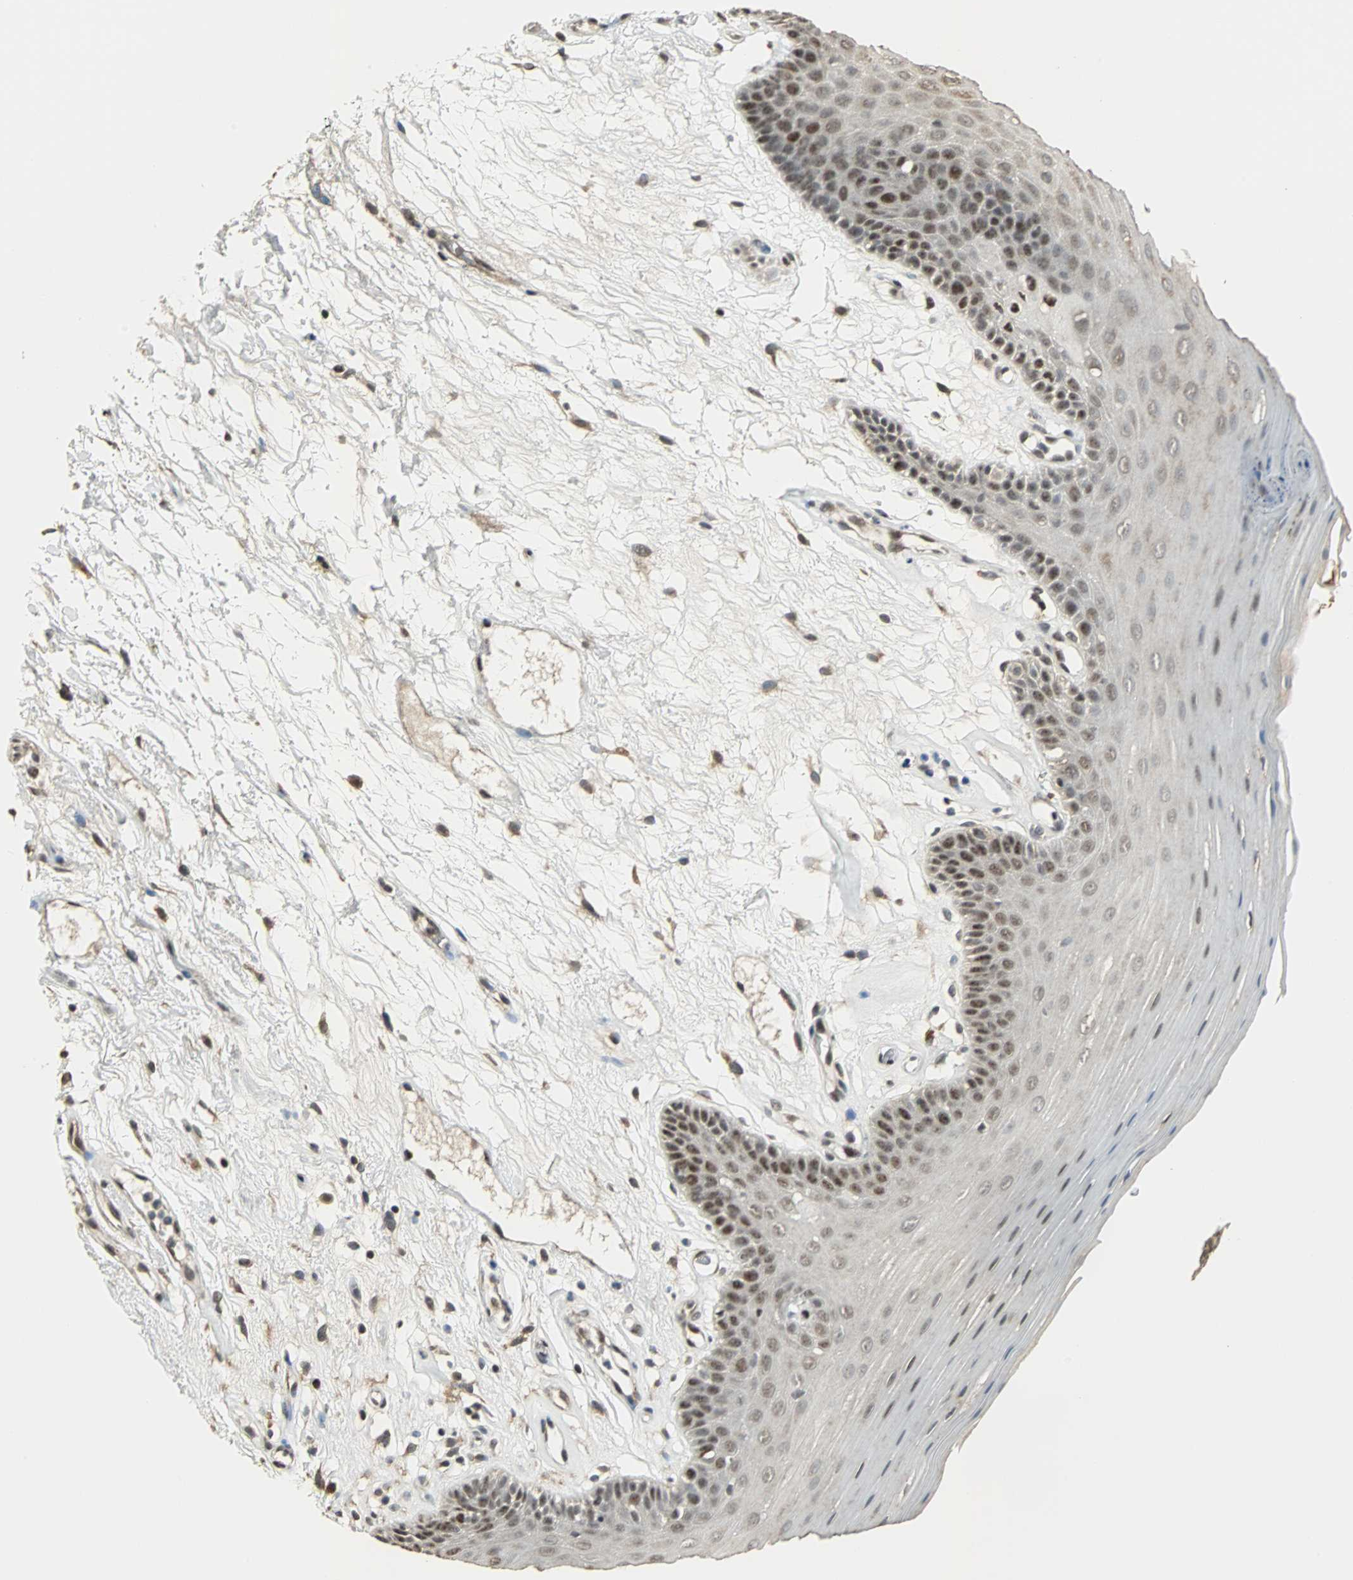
{"staining": {"intensity": "strong", "quantity": ">75%", "location": "nuclear"}, "tissue": "oral mucosa", "cell_type": "Squamous epithelial cells", "image_type": "normal", "snomed": [{"axis": "morphology", "description": "Normal tissue, NOS"}, {"axis": "morphology", "description": "Squamous cell carcinoma, NOS"}, {"axis": "topography", "description": "Skeletal muscle"}, {"axis": "topography", "description": "Oral tissue"}, {"axis": "topography", "description": "Head-Neck"}], "caption": "The image displays immunohistochemical staining of unremarkable oral mucosa. There is strong nuclear staining is present in approximately >75% of squamous epithelial cells. (DAB IHC, brown staining for protein, blue staining for nuclei).", "gene": "MED4", "patient": {"sex": "male", "age": 71}}